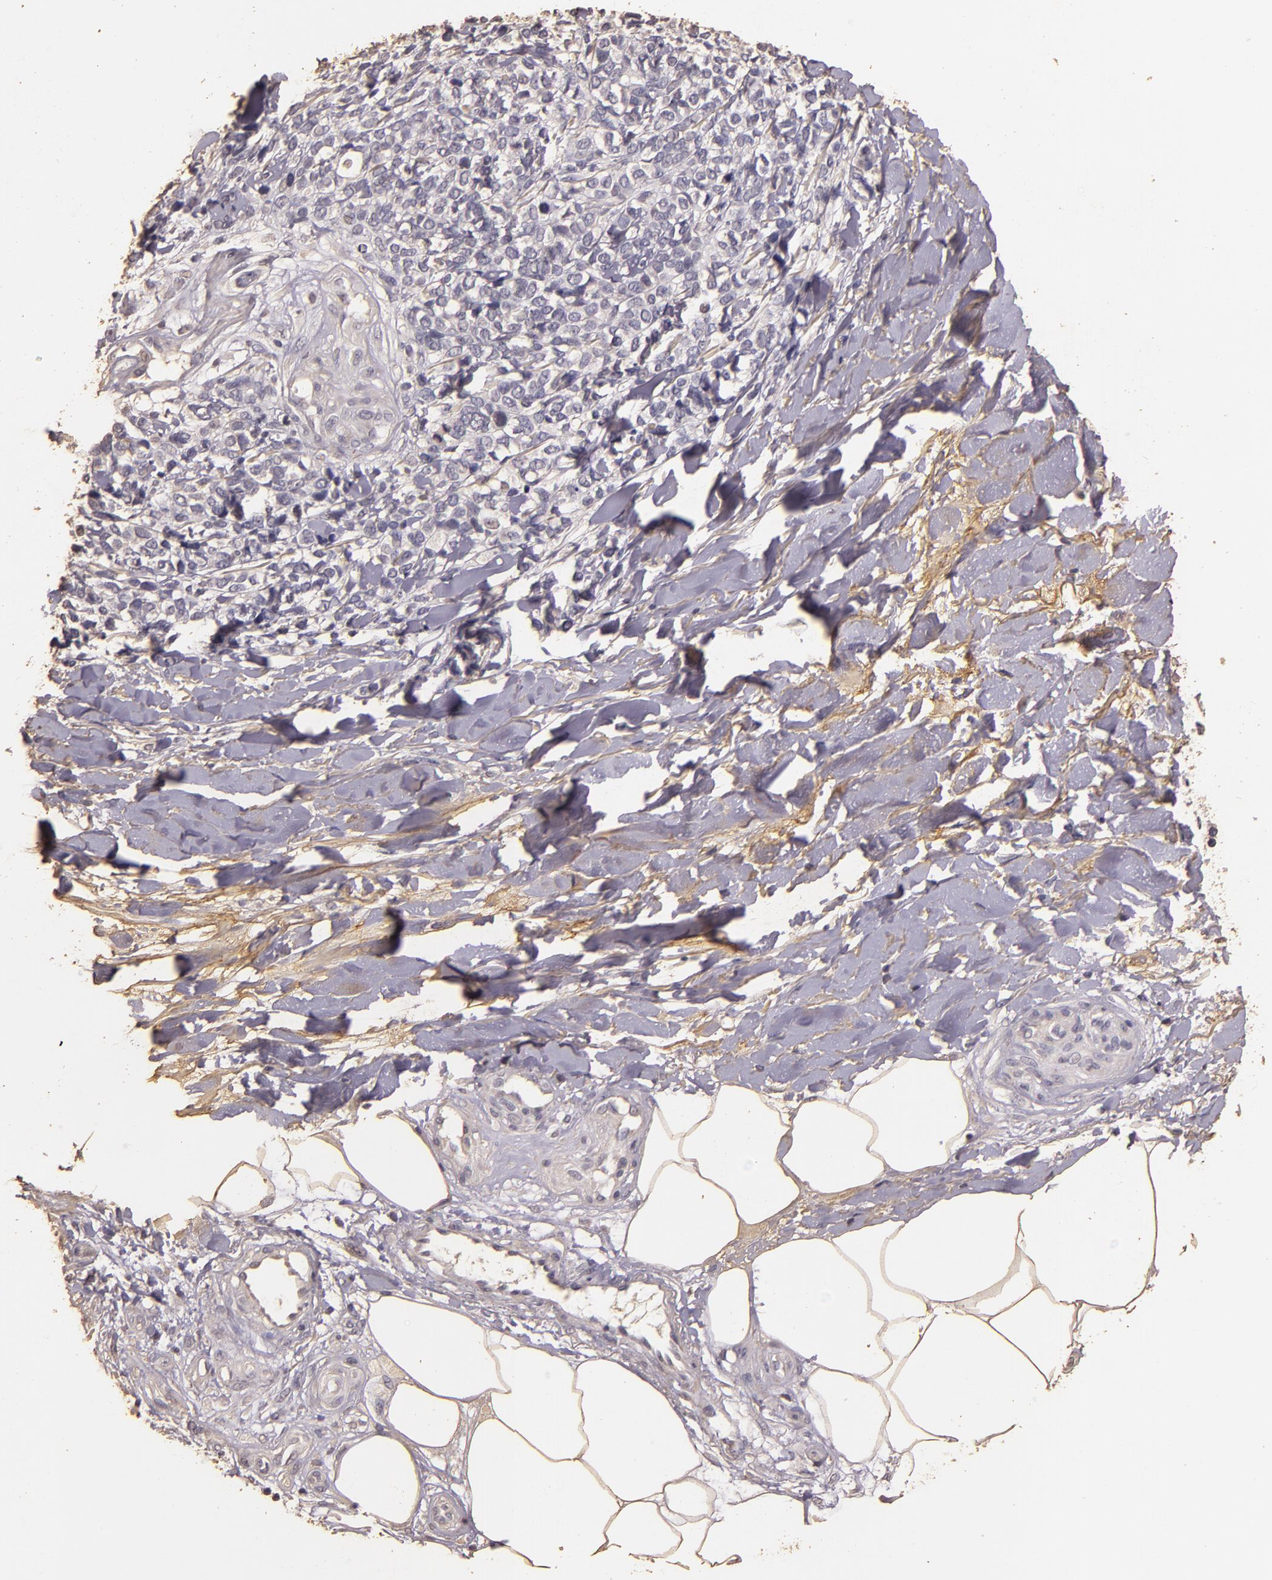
{"staining": {"intensity": "negative", "quantity": "none", "location": "none"}, "tissue": "melanoma", "cell_type": "Tumor cells", "image_type": "cancer", "snomed": [{"axis": "morphology", "description": "Malignant melanoma, NOS"}, {"axis": "topography", "description": "Skin"}], "caption": "Tumor cells show no significant protein positivity in malignant melanoma.", "gene": "BCL2L13", "patient": {"sex": "female", "age": 85}}